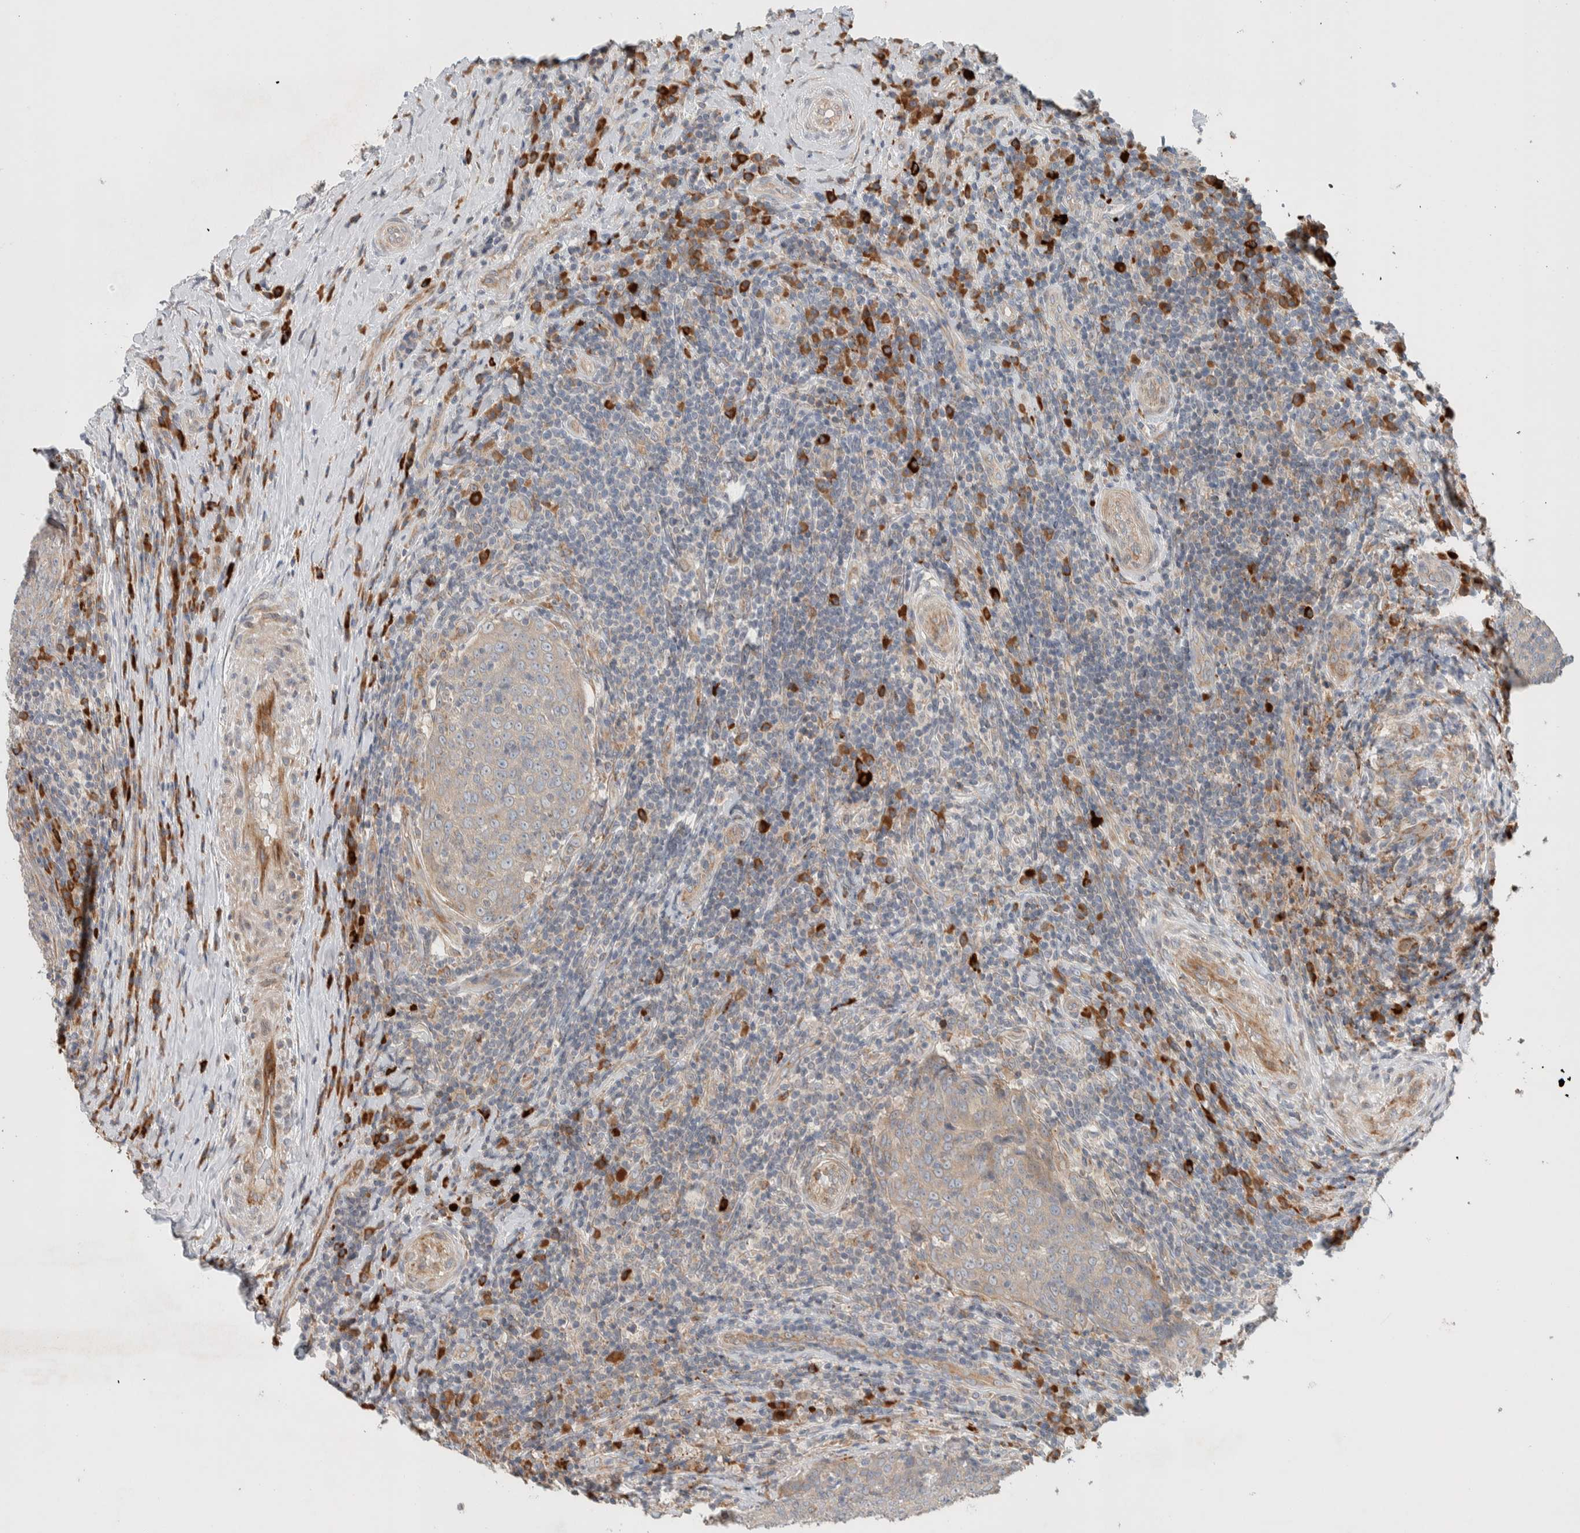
{"staining": {"intensity": "weak", "quantity": "25%-75%", "location": "cytoplasmic/membranous"}, "tissue": "head and neck cancer", "cell_type": "Tumor cells", "image_type": "cancer", "snomed": [{"axis": "morphology", "description": "Squamous cell carcinoma, NOS"}, {"axis": "morphology", "description": "Squamous cell carcinoma, metastatic, NOS"}, {"axis": "topography", "description": "Lymph node"}, {"axis": "topography", "description": "Head-Neck"}], "caption": "The micrograph displays a brown stain indicating the presence of a protein in the cytoplasmic/membranous of tumor cells in head and neck cancer. (IHC, brightfield microscopy, high magnification).", "gene": "ADCY8", "patient": {"sex": "male", "age": 62}}